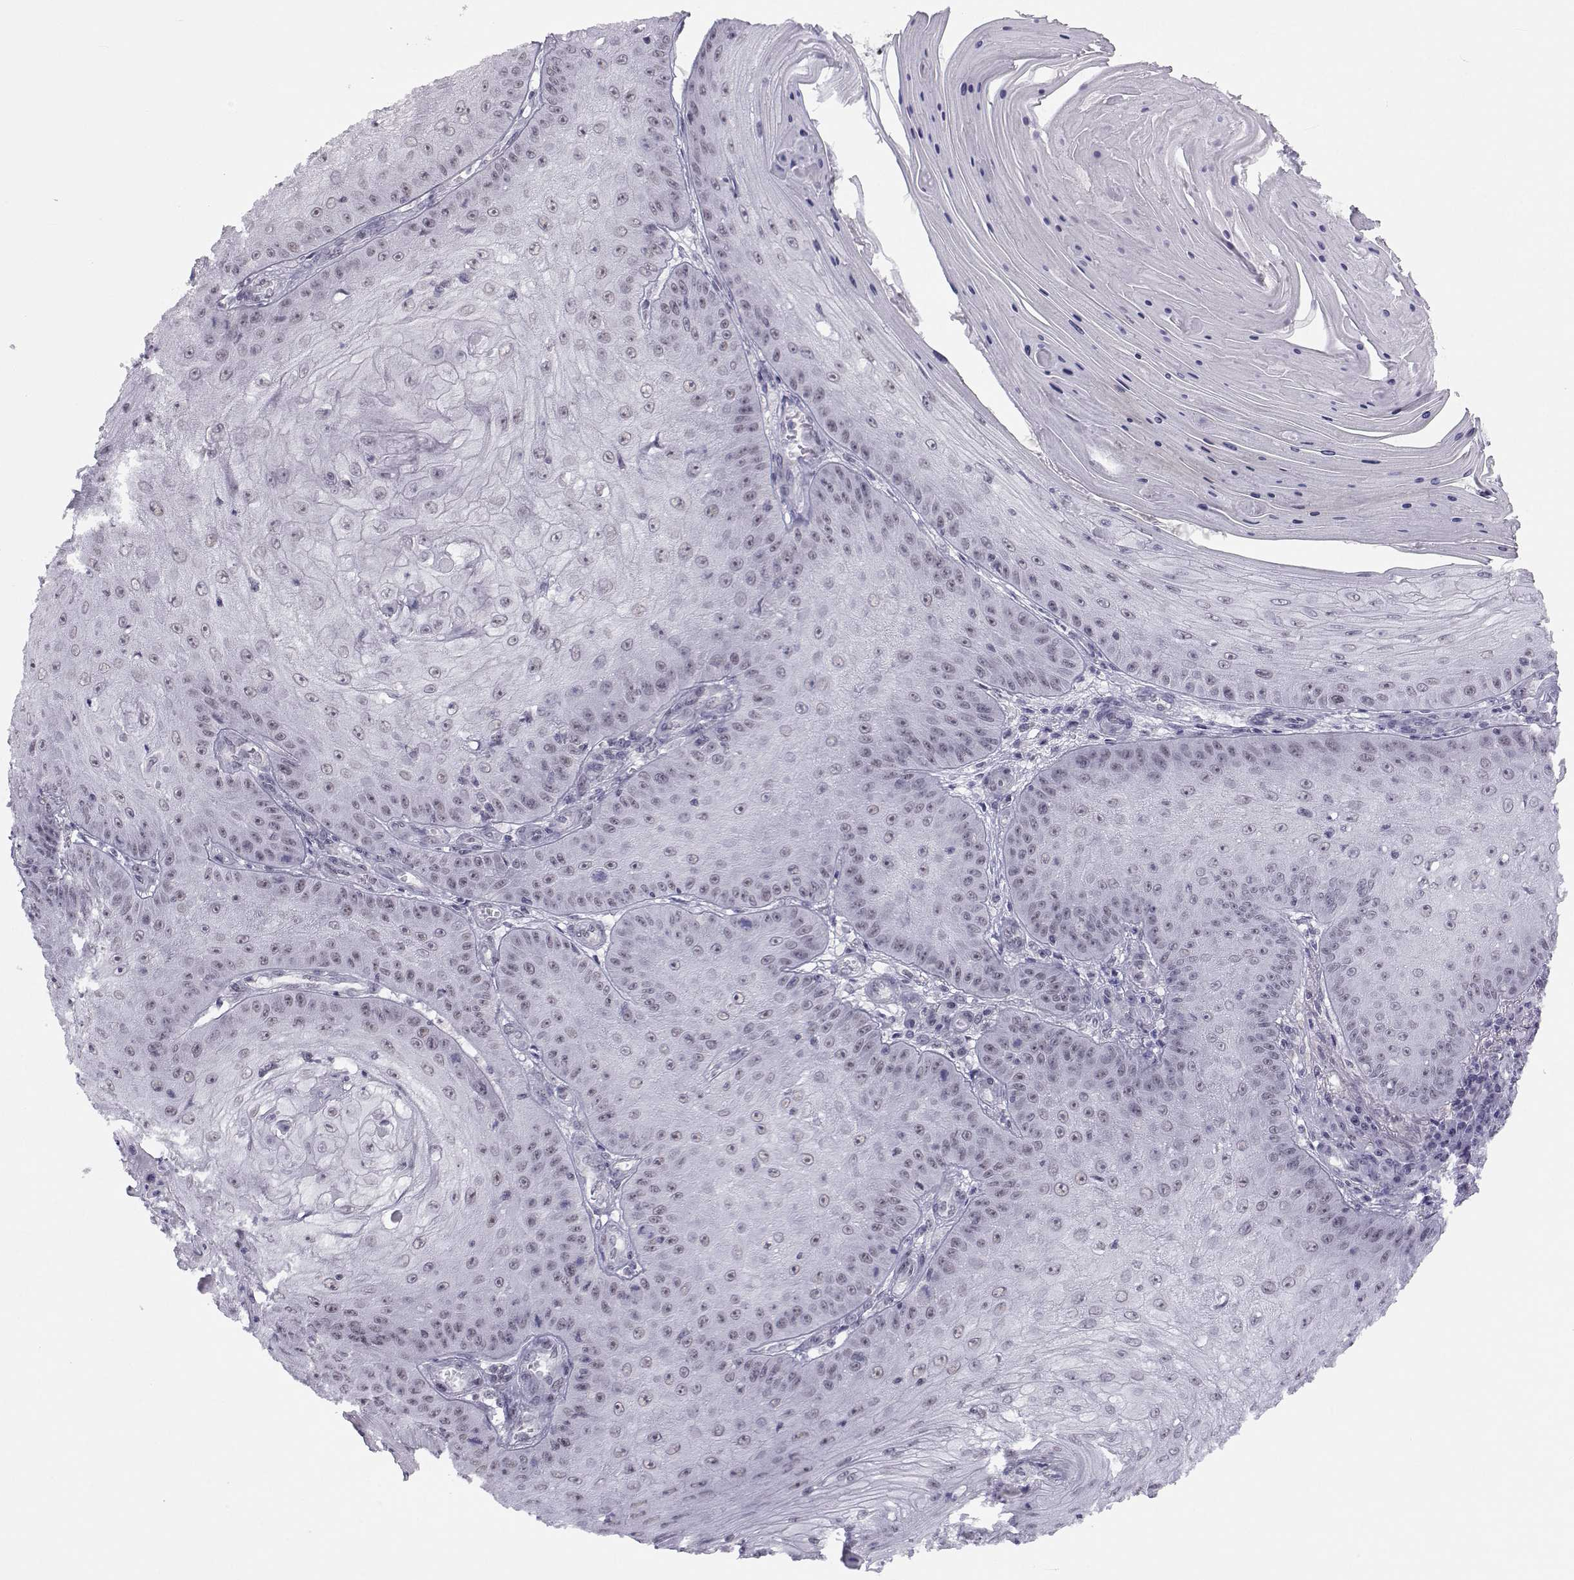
{"staining": {"intensity": "negative", "quantity": "none", "location": "none"}, "tissue": "skin cancer", "cell_type": "Tumor cells", "image_type": "cancer", "snomed": [{"axis": "morphology", "description": "Squamous cell carcinoma, NOS"}, {"axis": "topography", "description": "Skin"}], "caption": "A micrograph of human skin squamous cell carcinoma is negative for staining in tumor cells.", "gene": "MED26", "patient": {"sex": "male", "age": 70}}